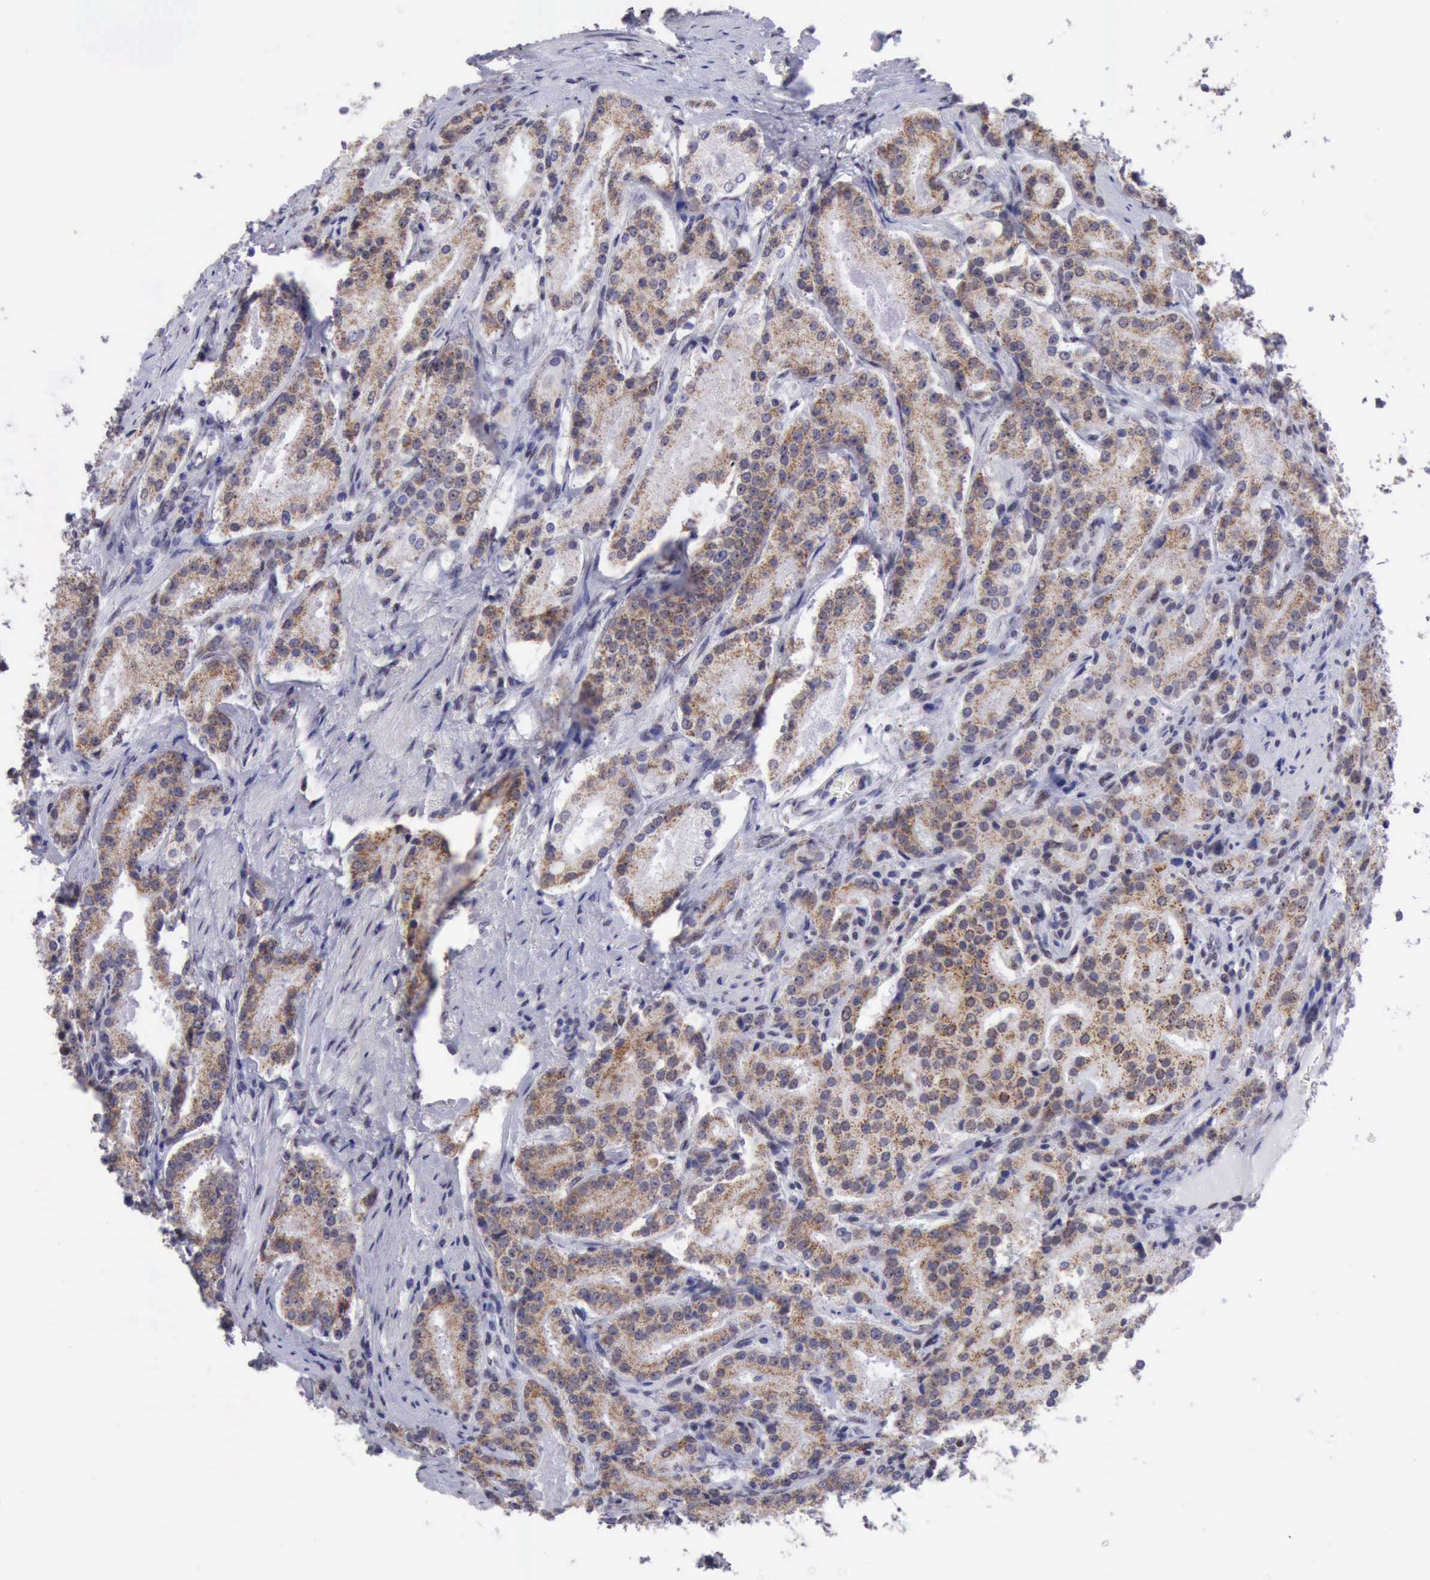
{"staining": {"intensity": "weak", "quantity": ">75%", "location": "cytoplasmic/membranous"}, "tissue": "prostate cancer", "cell_type": "Tumor cells", "image_type": "cancer", "snomed": [{"axis": "morphology", "description": "Adenocarcinoma, Medium grade"}, {"axis": "topography", "description": "Prostate"}], "caption": "Prostate adenocarcinoma (medium-grade) stained with a protein marker demonstrates weak staining in tumor cells.", "gene": "ERCC4", "patient": {"sex": "male", "age": 72}}